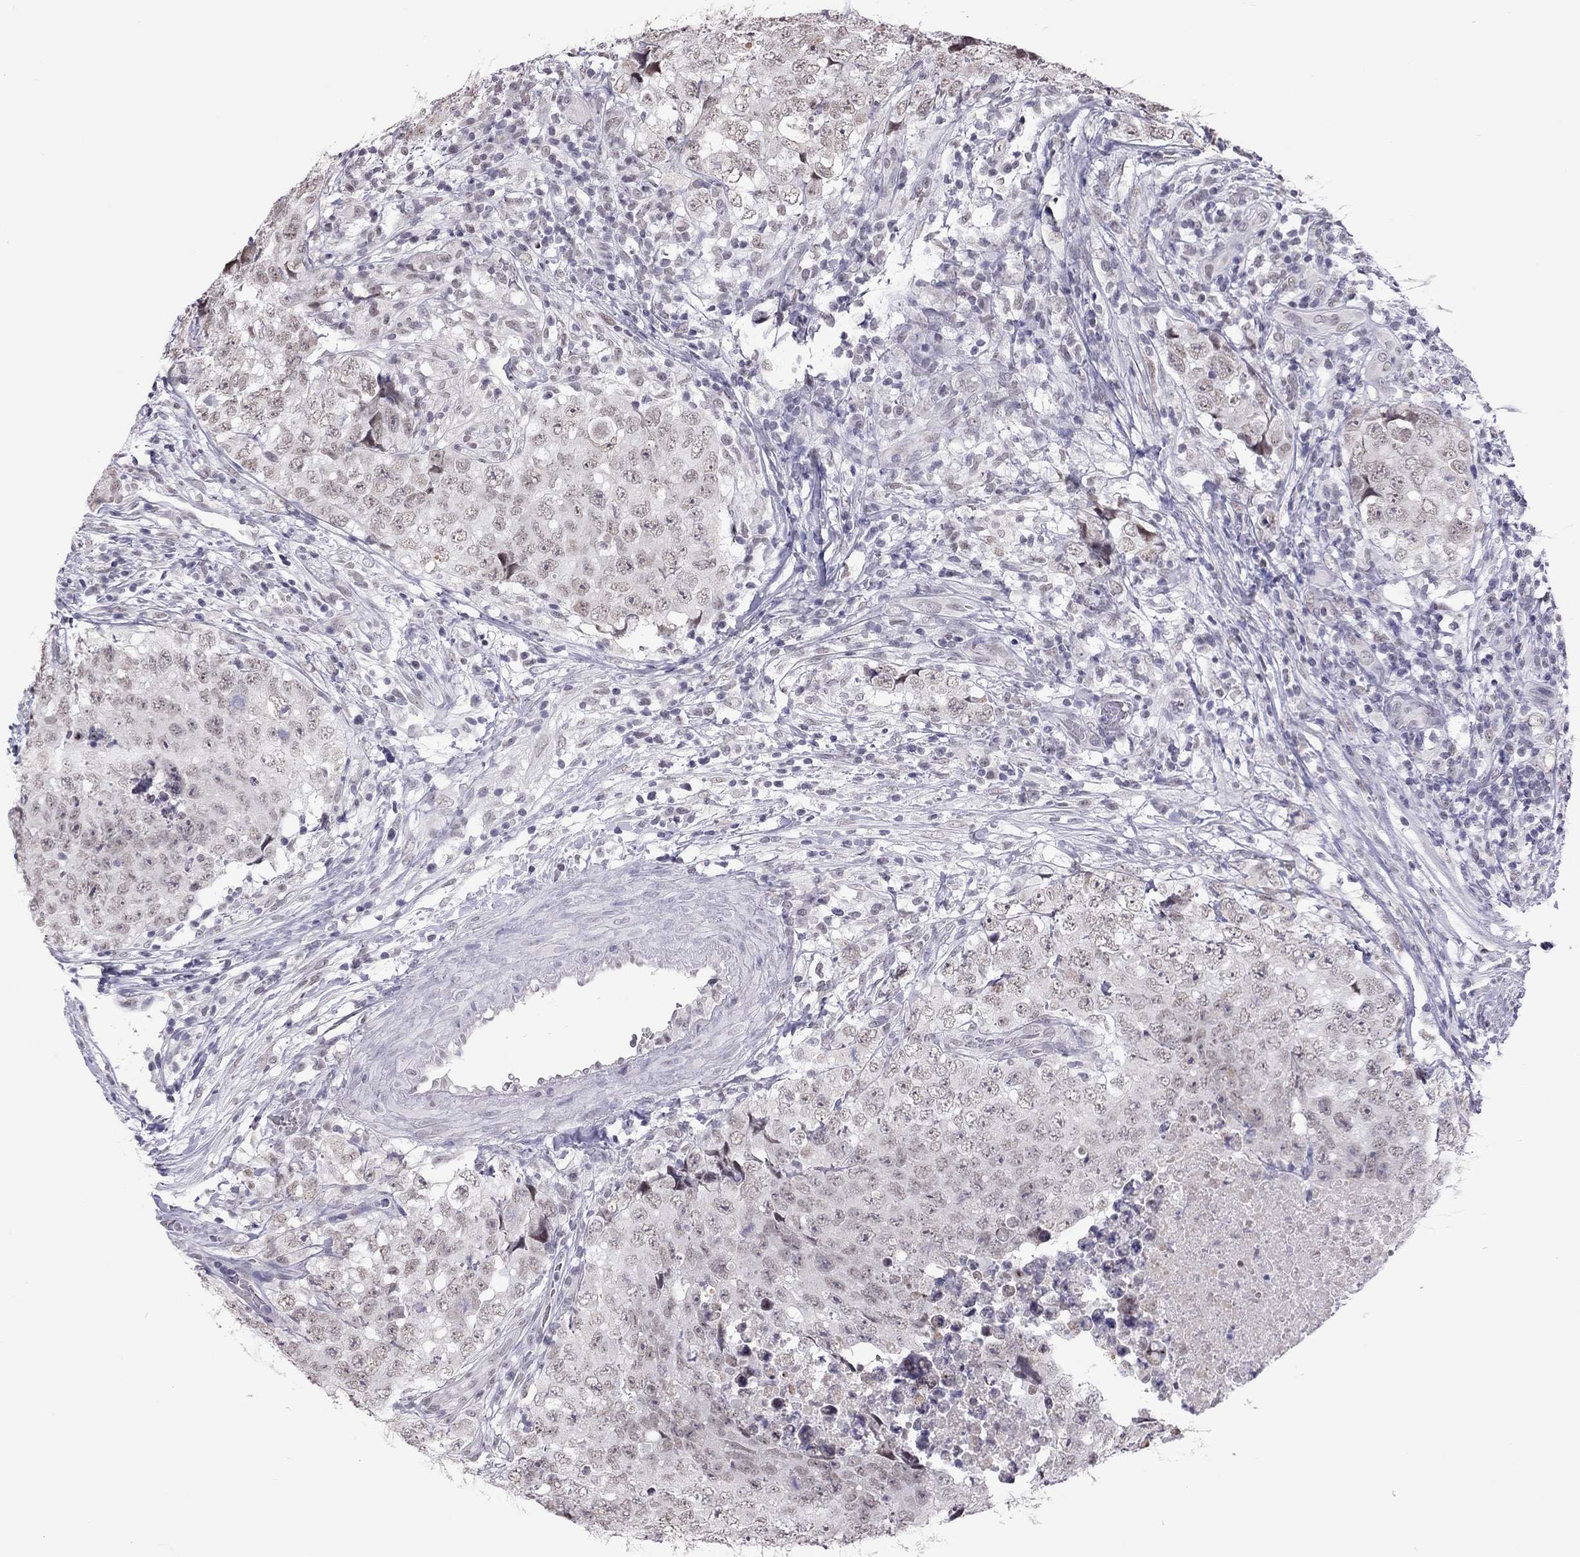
{"staining": {"intensity": "negative", "quantity": "none", "location": "none"}, "tissue": "testis cancer", "cell_type": "Tumor cells", "image_type": "cancer", "snomed": [{"axis": "morphology", "description": "Seminoma, NOS"}, {"axis": "topography", "description": "Testis"}], "caption": "DAB (3,3'-diaminobenzidine) immunohistochemical staining of testis cancer (seminoma) exhibits no significant expression in tumor cells. (Brightfield microscopy of DAB (3,3'-diaminobenzidine) immunohistochemistry at high magnification).", "gene": "PPP1R3A", "patient": {"sex": "male", "age": 34}}